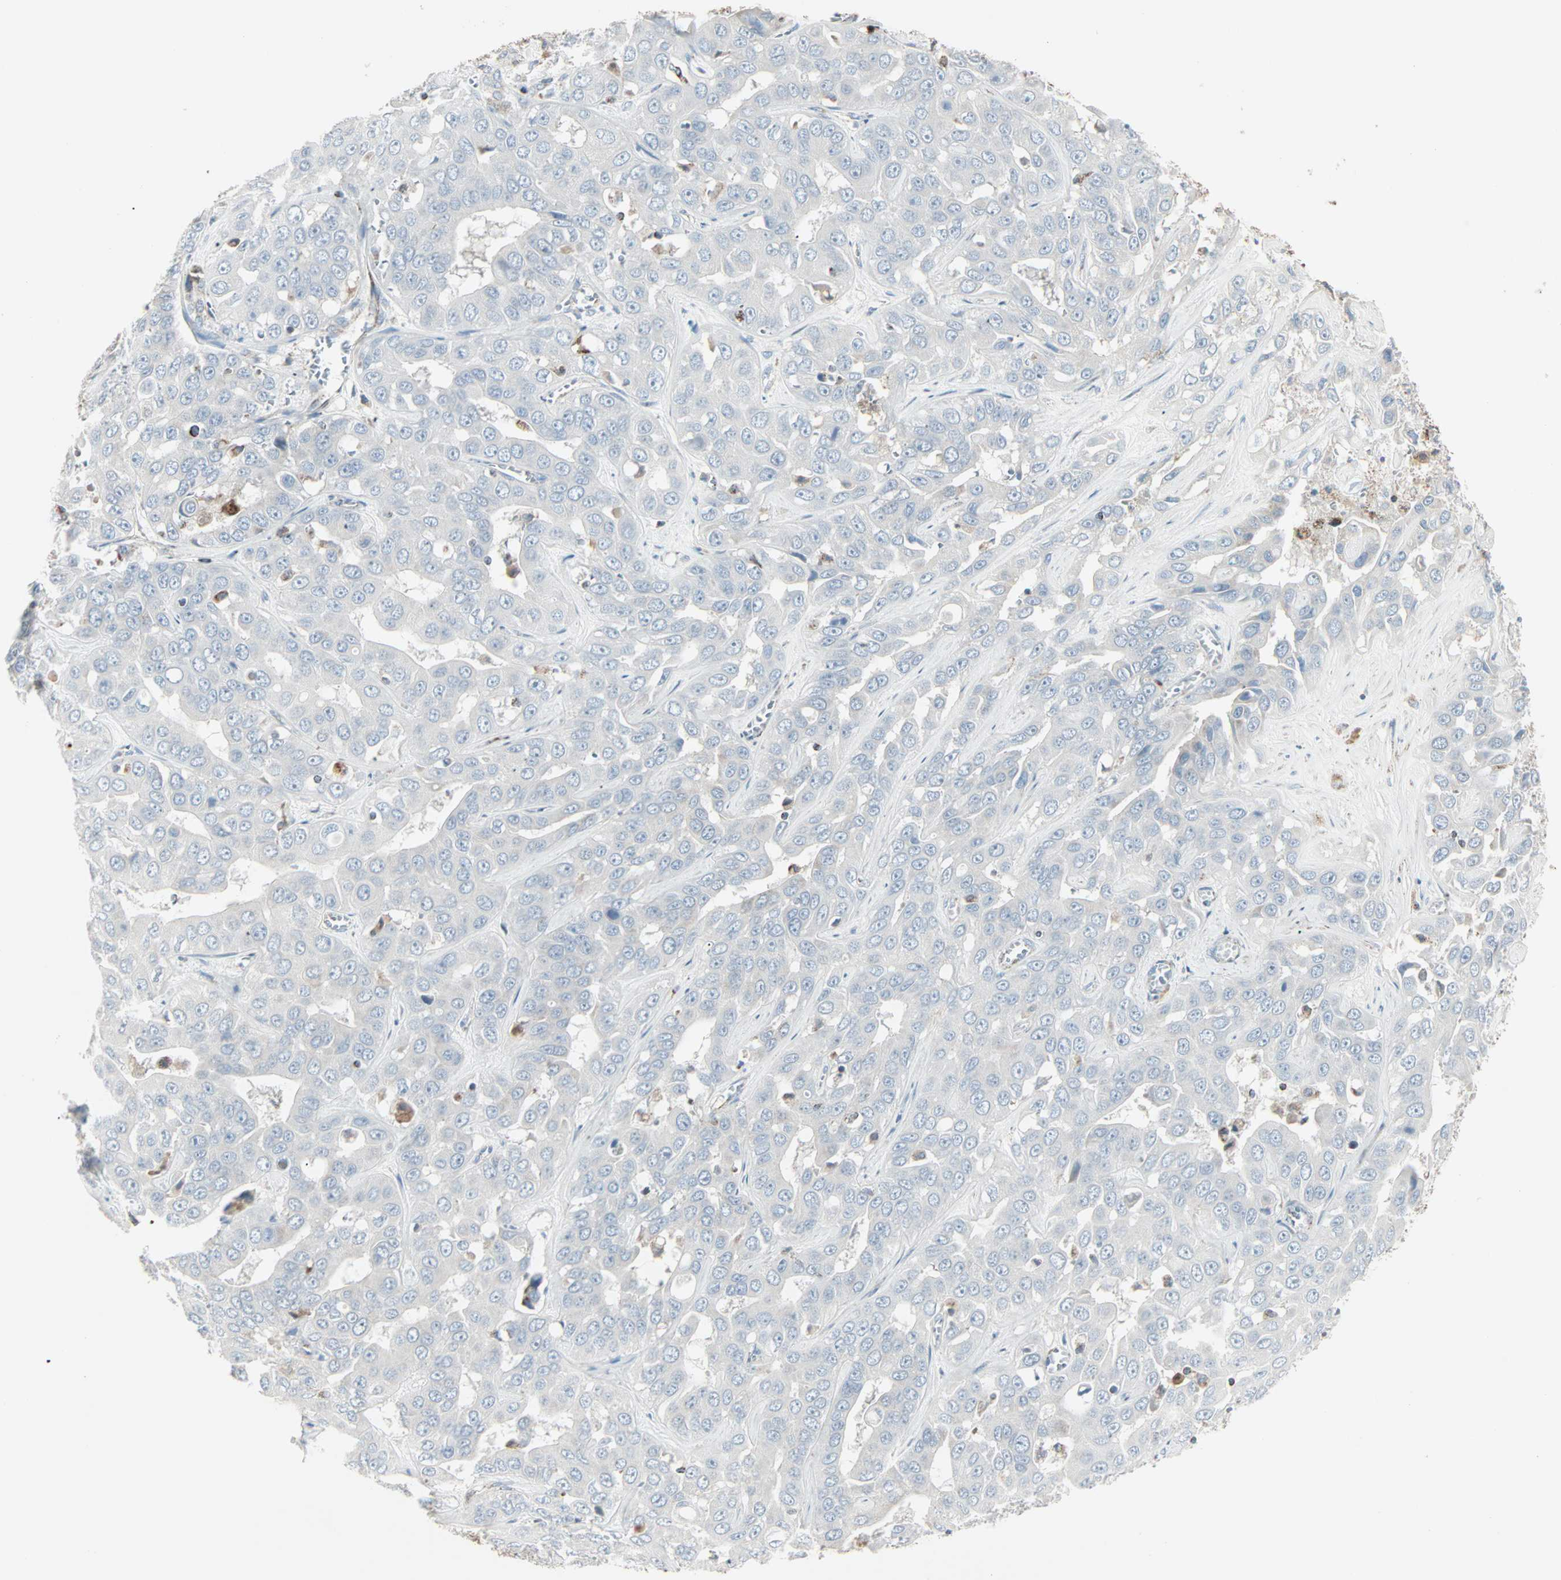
{"staining": {"intensity": "negative", "quantity": "none", "location": "none"}, "tissue": "liver cancer", "cell_type": "Tumor cells", "image_type": "cancer", "snomed": [{"axis": "morphology", "description": "Cholangiocarcinoma"}, {"axis": "topography", "description": "Liver"}], "caption": "Immunohistochemistry photomicrograph of cholangiocarcinoma (liver) stained for a protein (brown), which demonstrates no expression in tumor cells.", "gene": "IDH2", "patient": {"sex": "female", "age": 52}}